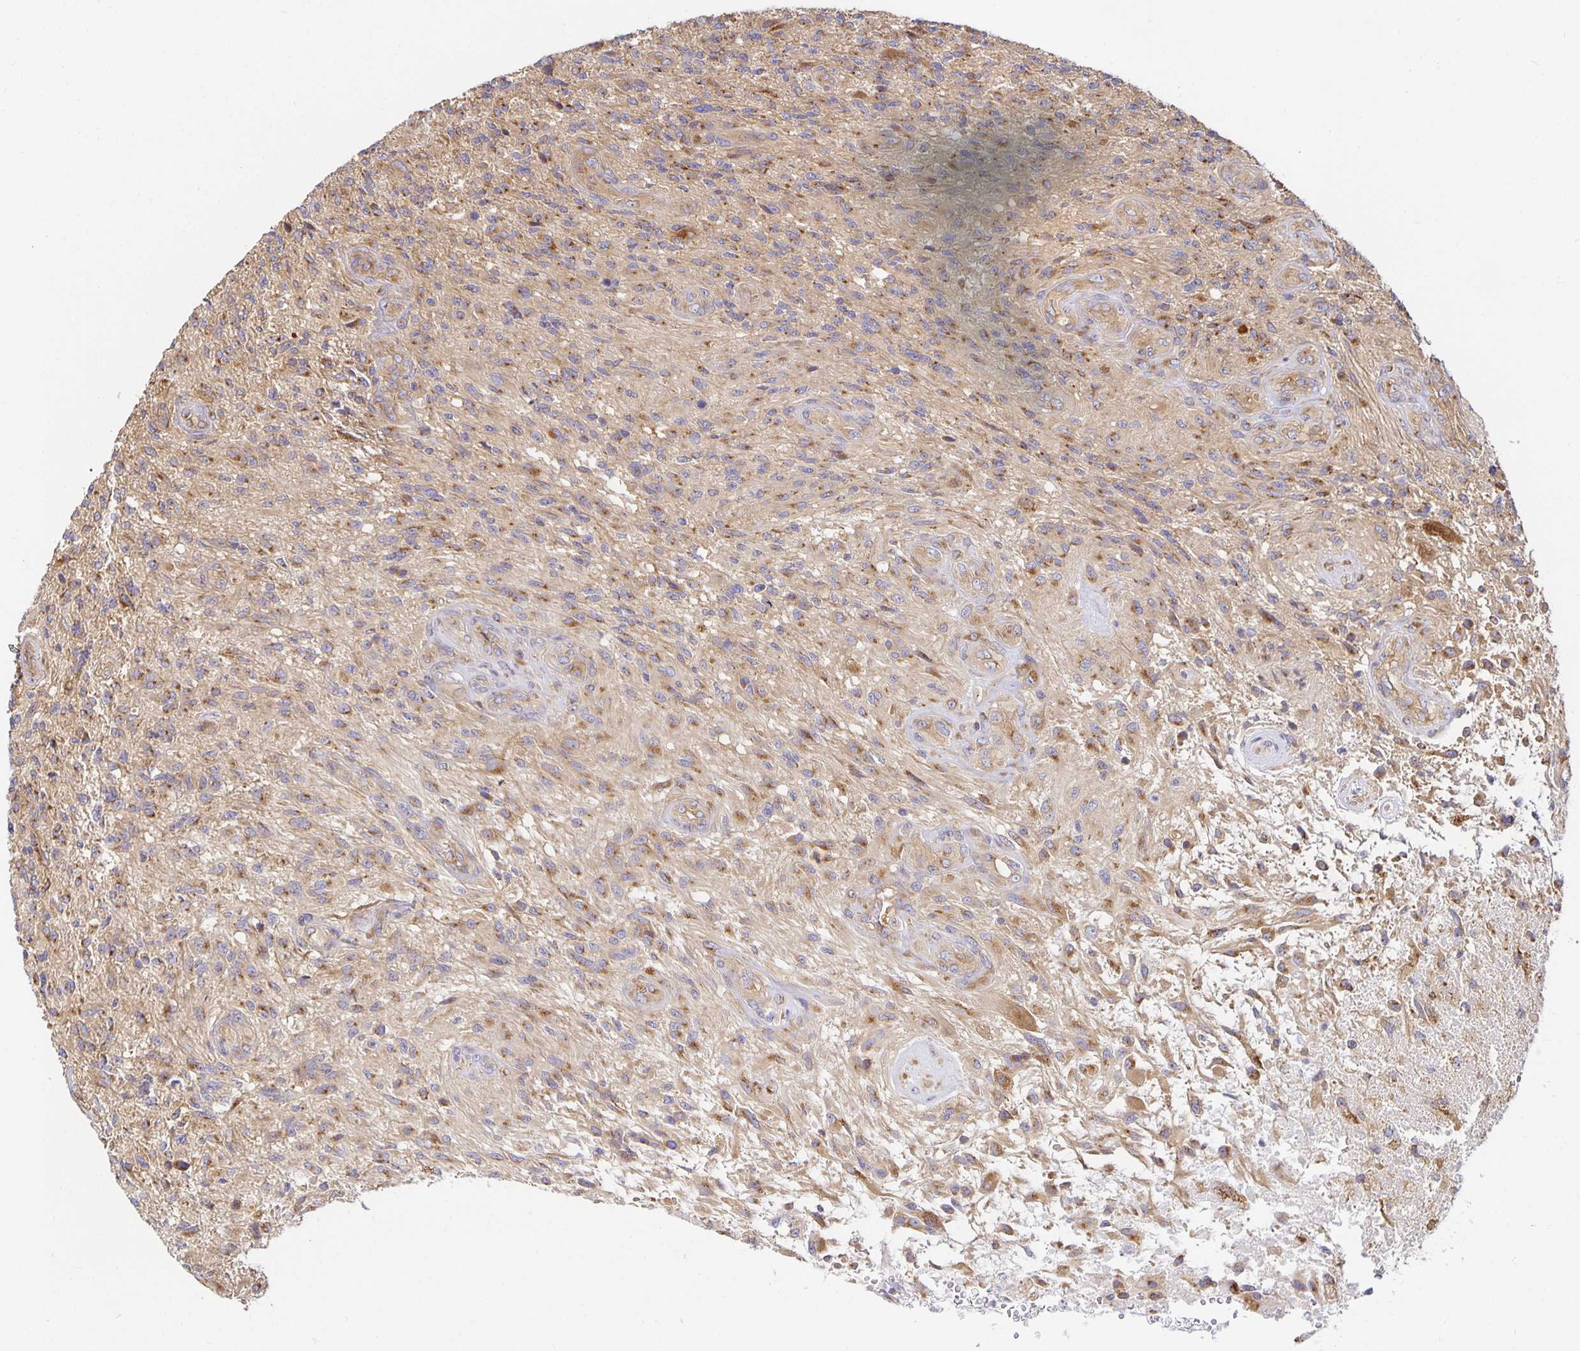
{"staining": {"intensity": "moderate", "quantity": "25%-75%", "location": "cytoplasmic/membranous"}, "tissue": "glioma", "cell_type": "Tumor cells", "image_type": "cancer", "snomed": [{"axis": "morphology", "description": "Glioma, malignant, High grade"}, {"axis": "topography", "description": "Brain"}], "caption": "This is an image of immunohistochemistry (IHC) staining of glioma, which shows moderate positivity in the cytoplasmic/membranous of tumor cells.", "gene": "USO1", "patient": {"sex": "male", "age": 56}}